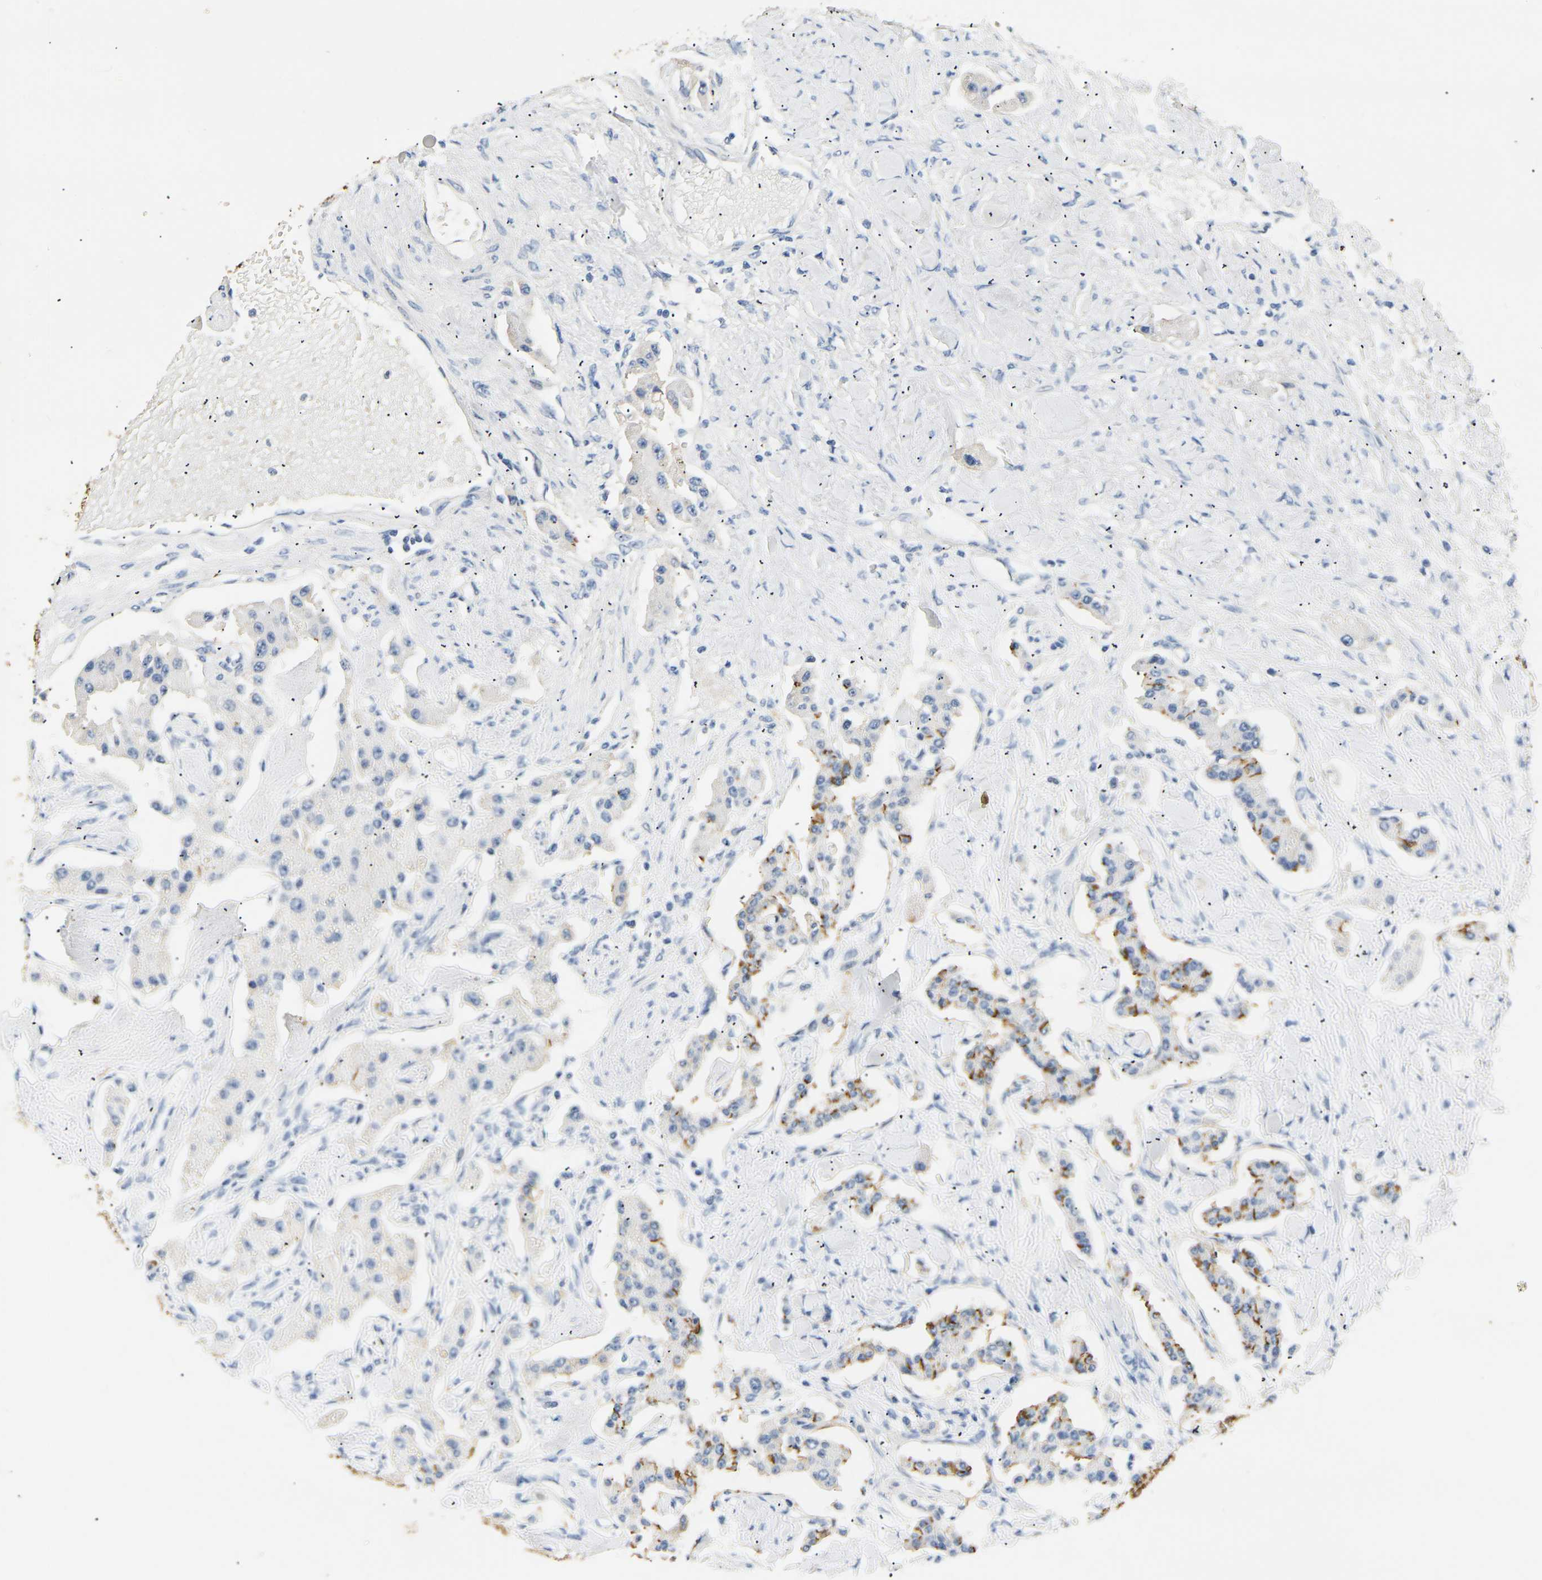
{"staining": {"intensity": "moderate", "quantity": "<25%", "location": "cytoplasmic/membranous"}, "tissue": "carcinoid", "cell_type": "Tumor cells", "image_type": "cancer", "snomed": [{"axis": "morphology", "description": "Carcinoid, malignant, NOS"}, {"axis": "topography", "description": "Pancreas"}], "caption": "DAB immunohistochemical staining of malignant carcinoid displays moderate cytoplasmic/membranous protein staining in about <25% of tumor cells.", "gene": "CLDN7", "patient": {"sex": "male", "age": 41}}